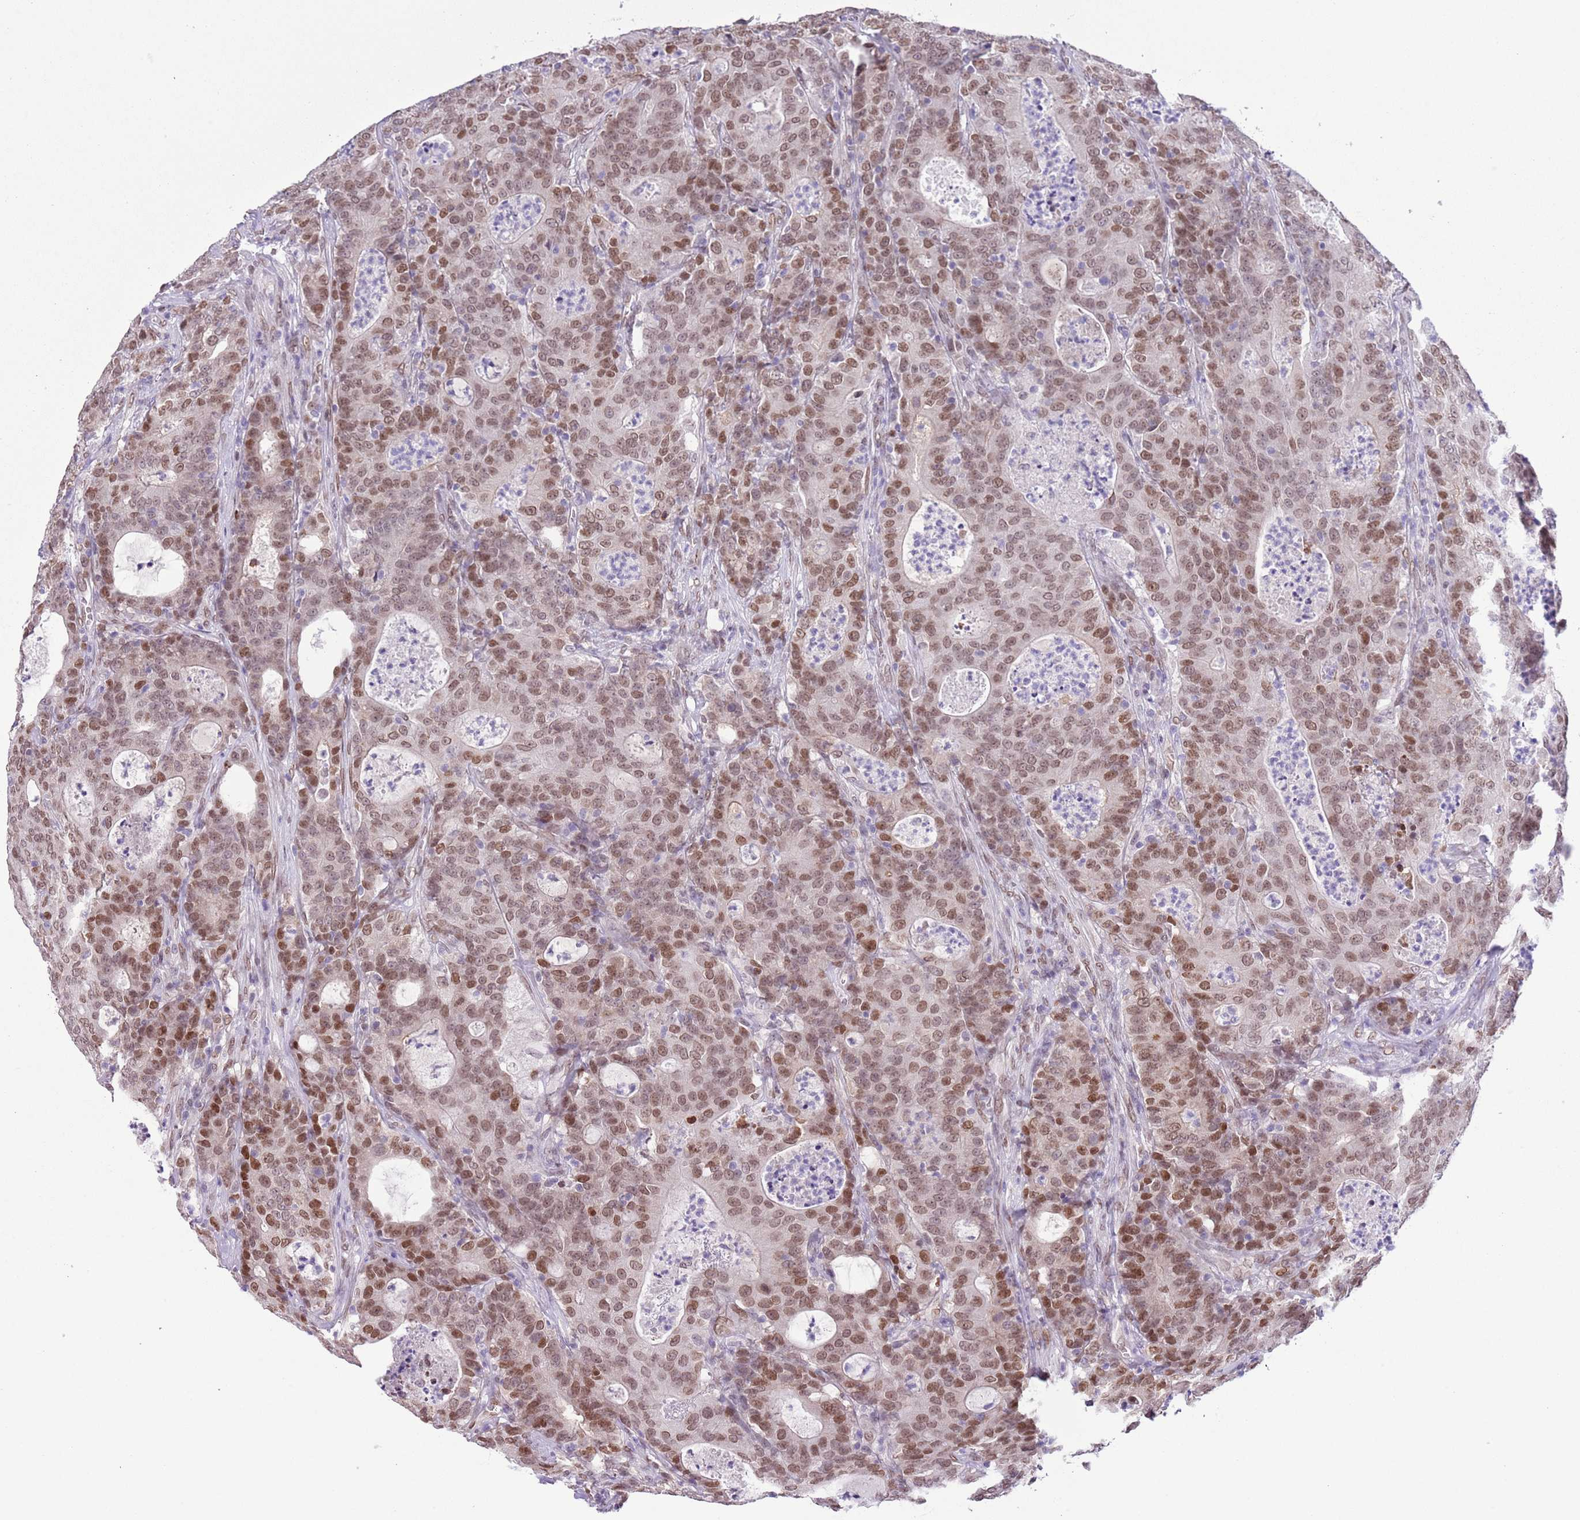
{"staining": {"intensity": "moderate", "quantity": ">75%", "location": "nuclear"}, "tissue": "colorectal cancer", "cell_type": "Tumor cells", "image_type": "cancer", "snomed": [{"axis": "morphology", "description": "Adenocarcinoma, NOS"}, {"axis": "topography", "description": "Colon"}], "caption": "Protein staining of colorectal cancer tissue shows moderate nuclear staining in about >75% of tumor cells. (Brightfield microscopy of DAB IHC at high magnification).", "gene": "ZGLP1", "patient": {"sex": "male", "age": 83}}